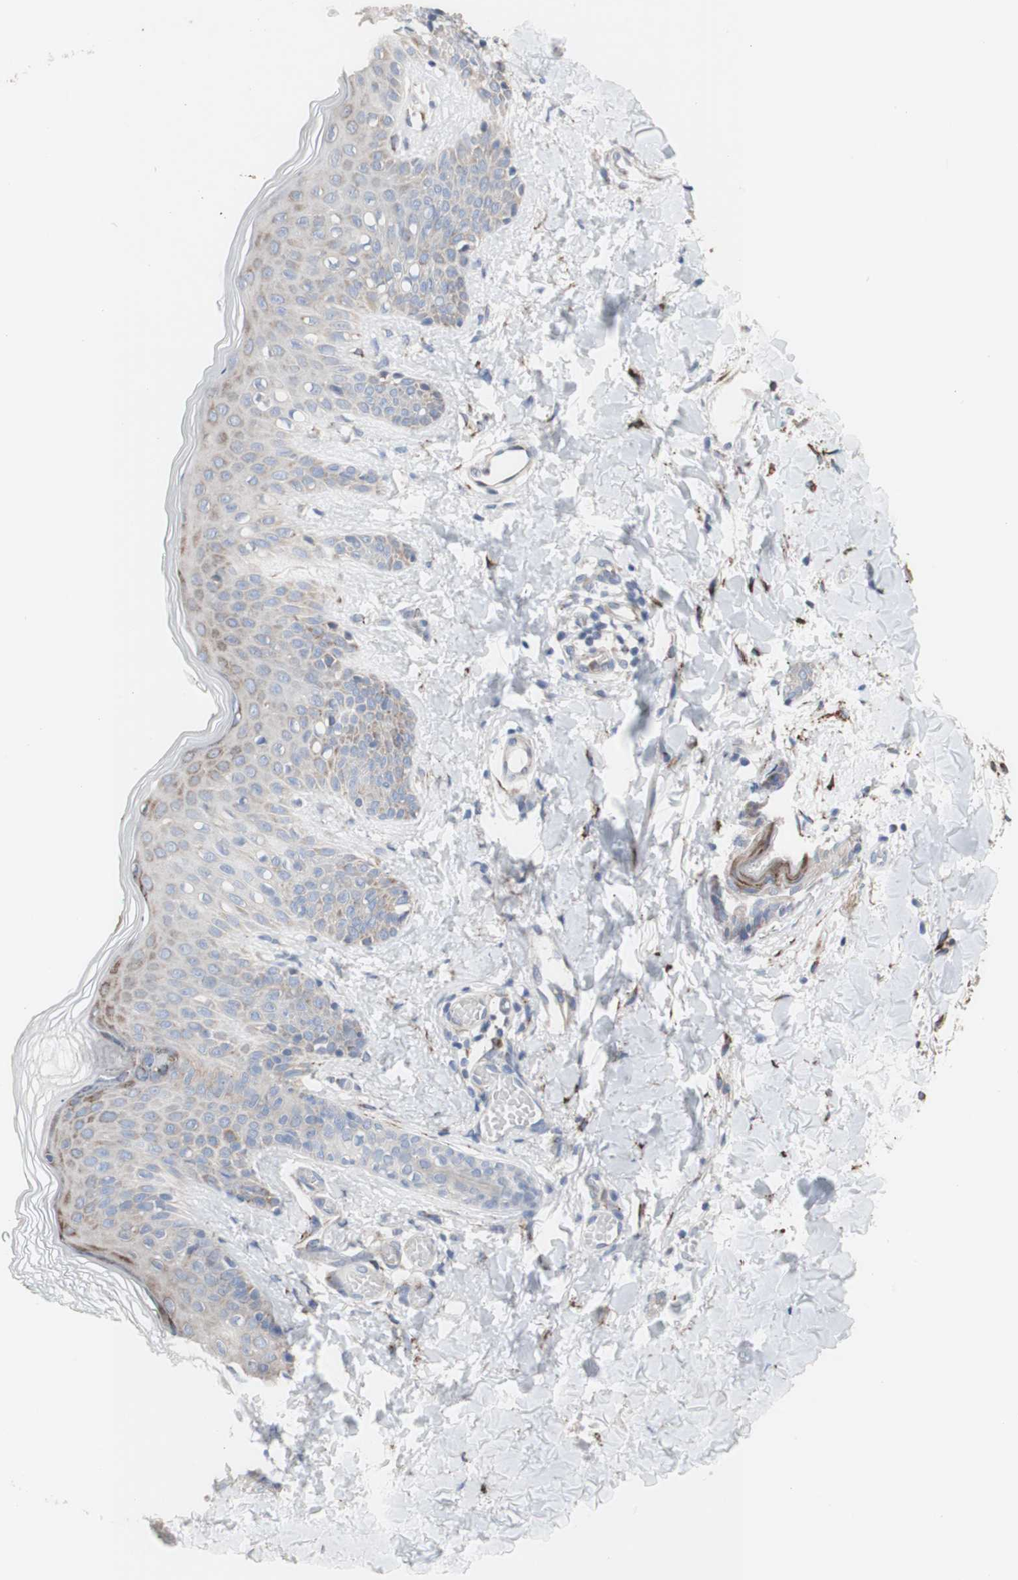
{"staining": {"intensity": "weak", "quantity": ">75%", "location": "cytoplasmic/membranous"}, "tissue": "skin", "cell_type": "Fibroblasts", "image_type": "normal", "snomed": [{"axis": "morphology", "description": "Normal tissue, NOS"}, {"axis": "topography", "description": "Skin"}], "caption": "A high-resolution photomicrograph shows immunohistochemistry staining of normal skin, which reveals weak cytoplasmic/membranous positivity in approximately >75% of fibroblasts. (Brightfield microscopy of DAB IHC at high magnification).", "gene": "AGPAT5", "patient": {"sex": "male", "age": 16}}